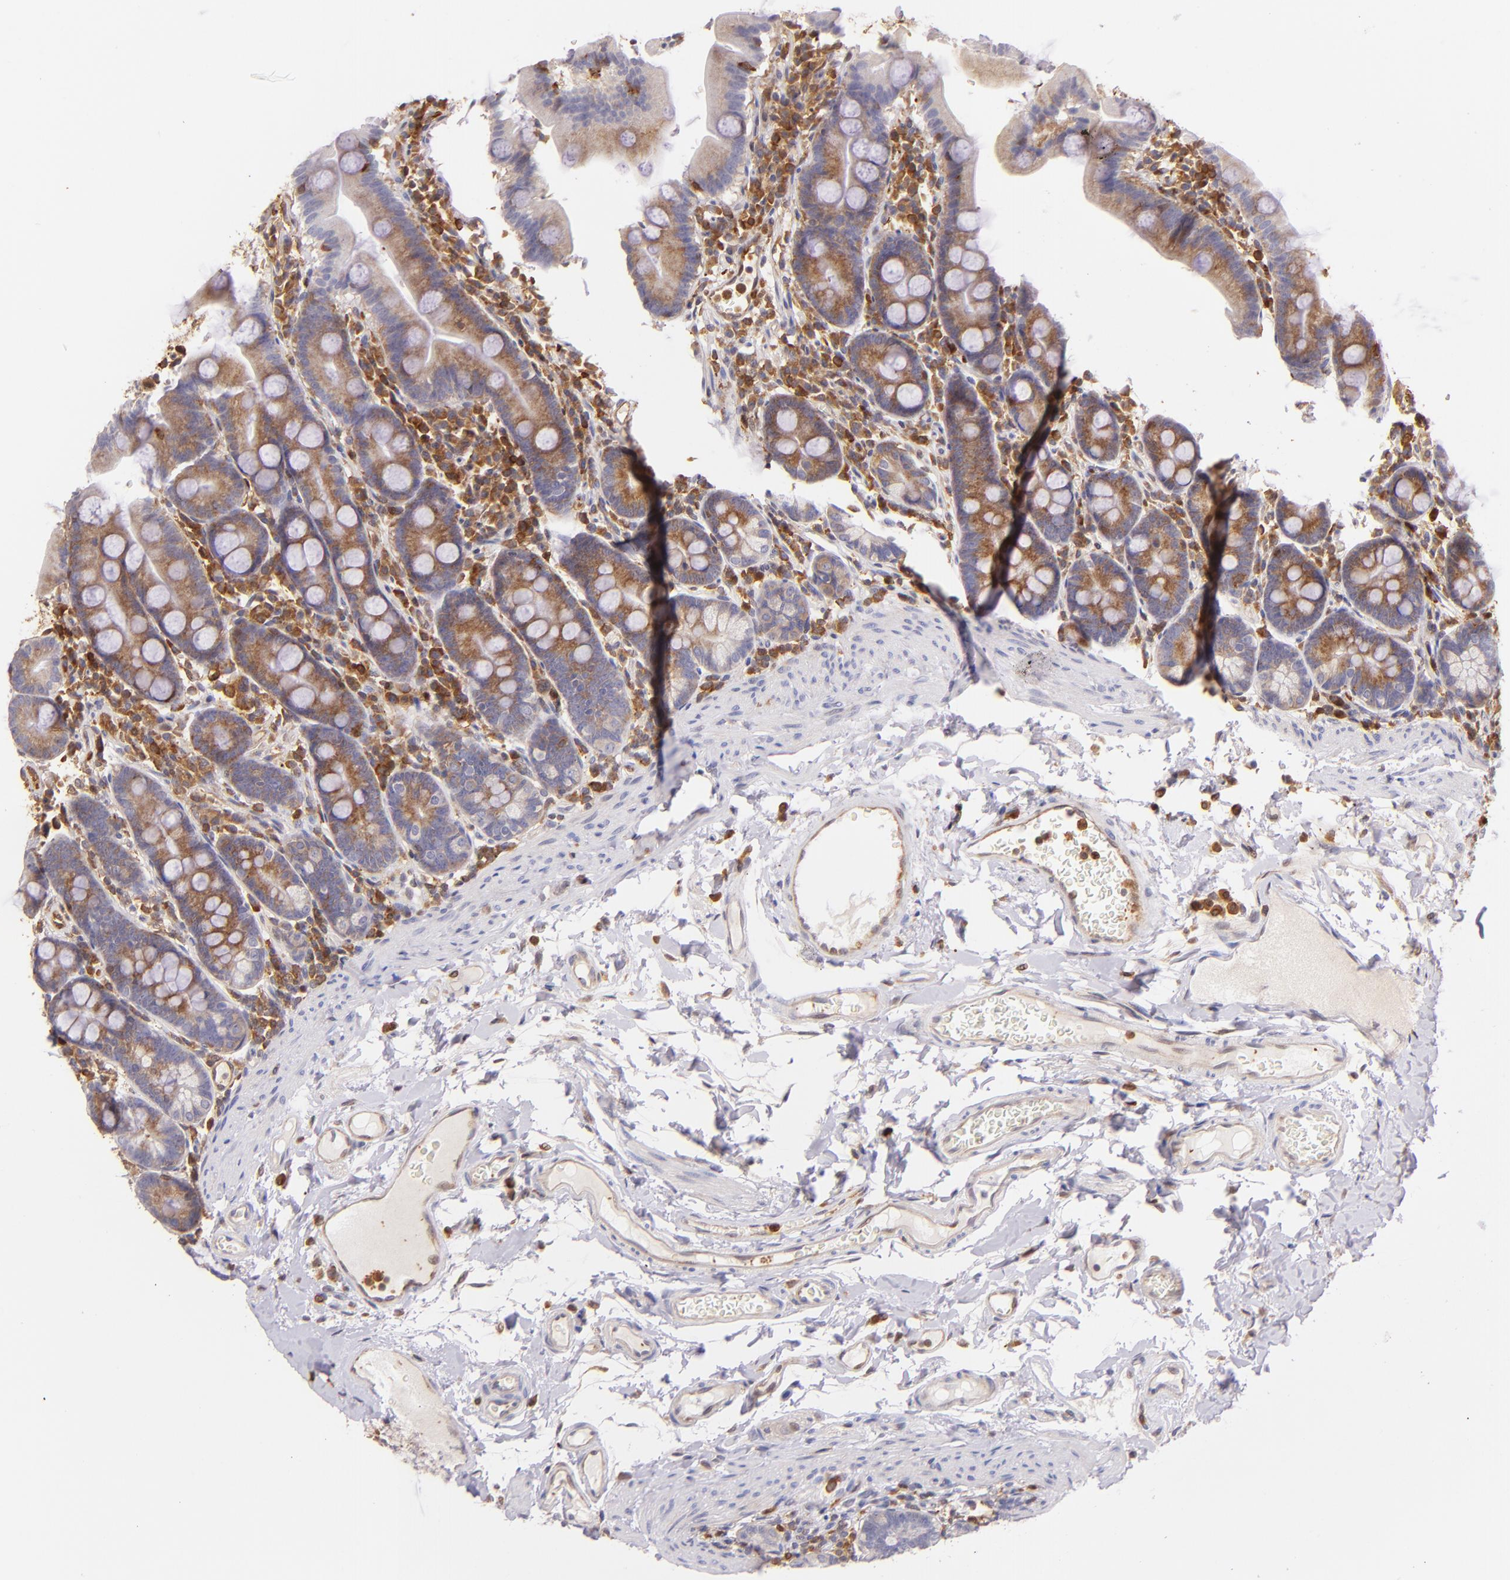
{"staining": {"intensity": "weak", "quantity": "25%-75%", "location": "cytoplasmic/membranous"}, "tissue": "duodenum", "cell_type": "Glandular cells", "image_type": "normal", "snomed": [{"axis": "morphology", "description": "Normal tissue, NOS"}, {"axis": "topography", "description": "Duodenum"}], "caption": "Duodenum stained for a protein (brown) reveals weak cytoplasmic/membranous positive staining in about 25%-75% of glandular cells.", "gene": "BTK", "patient": {"sex": "male", "age": 50}}